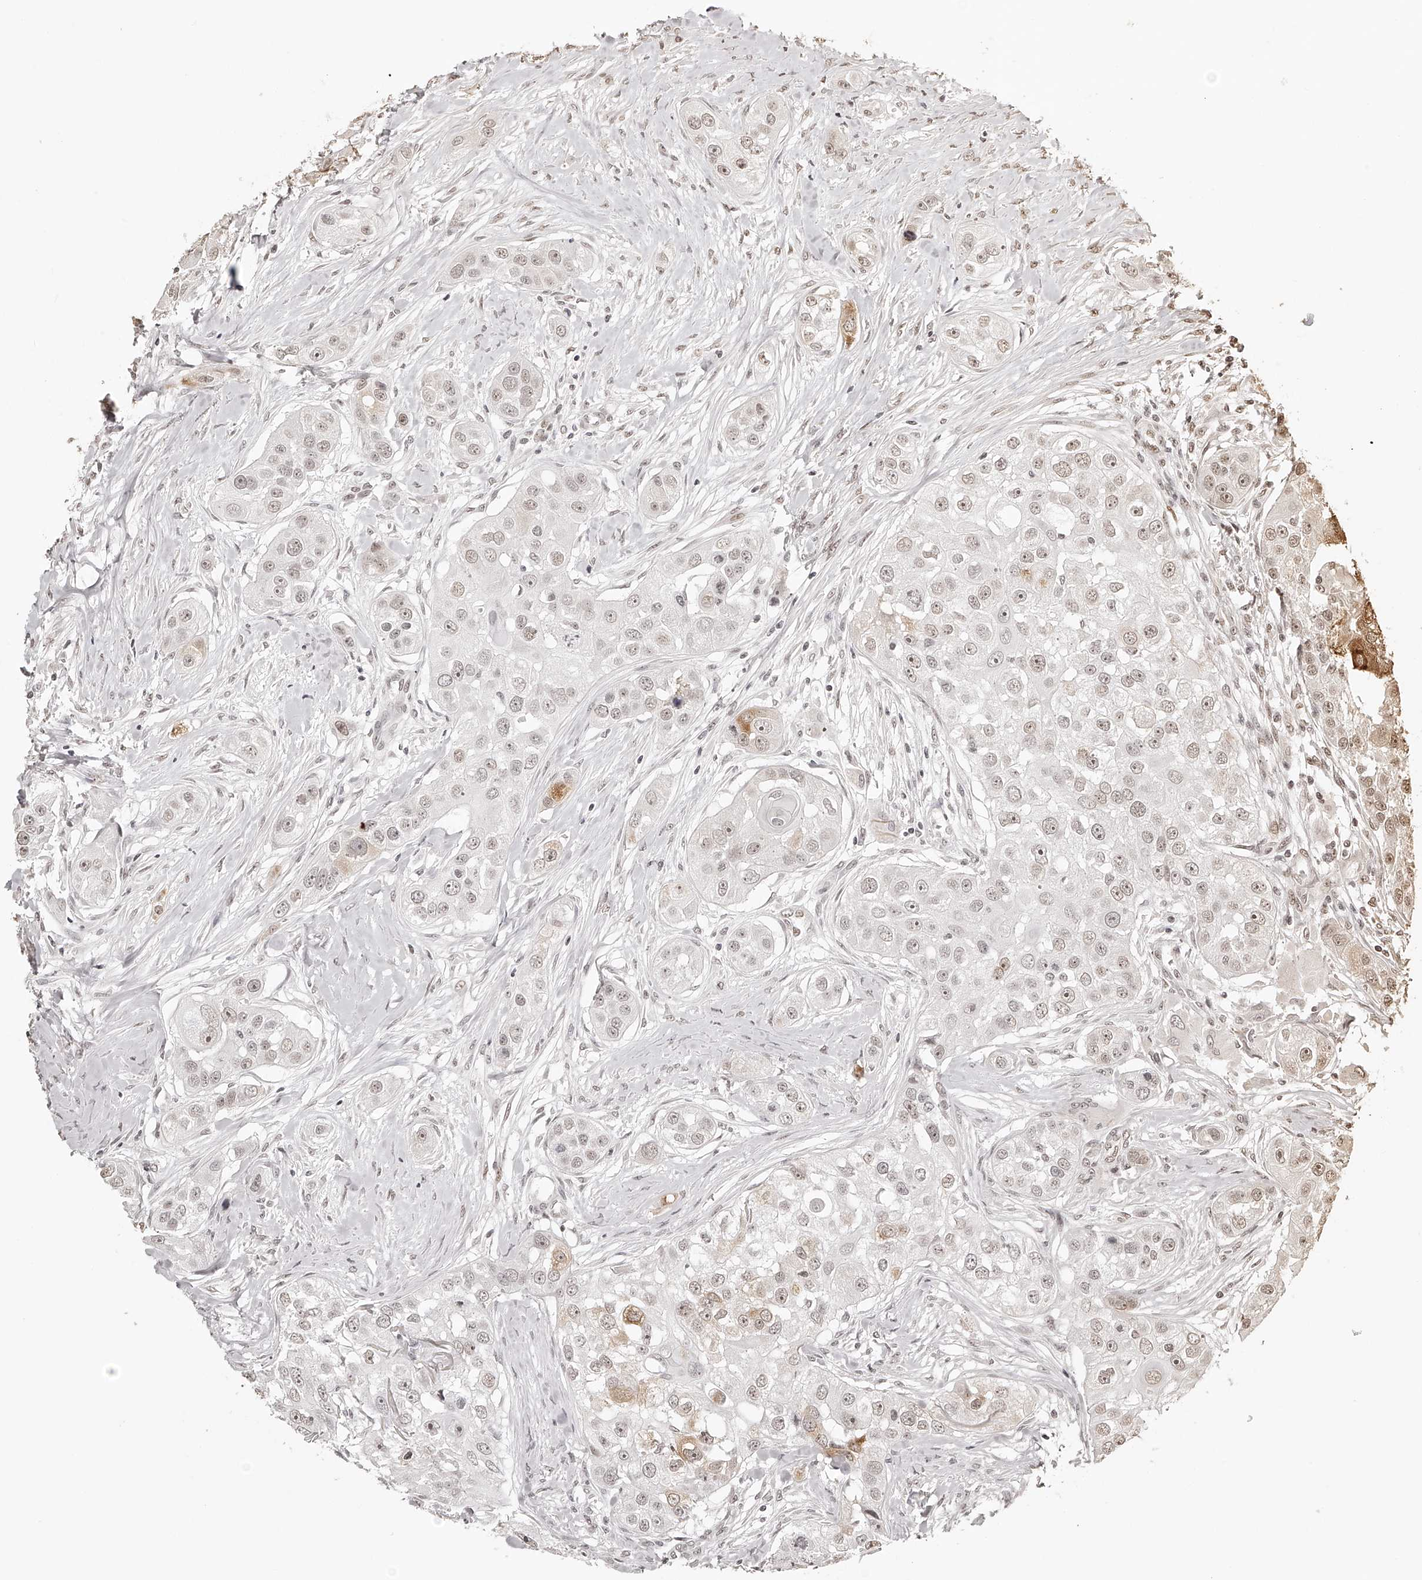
{"staining": {"intensity": "weak", "quantity": ">75%", "location": "nuclear"}, "tissue": "head and neck cancer", "cell_type": "Tumor cells", "image_type": "cancer", "snomed": [{"axis": "morphology", "description": "Normal tissue, NOS"}, {"axis": "morphology", "description": "Squamous cell carcinoma, NOS"}, {"axis": "topography", "description": "Skeletal muscle"}, {"axis": "topography", "description": "Head-Neck"}], "caption": "Head and neck squamous cell carcinoma was stained to show a protein in brown. There is low levels of weak nuclear expression in approximately >75% of tumor cells.", "gene": "ZNF503", "patient": {"sex": "male", "age": 51}}